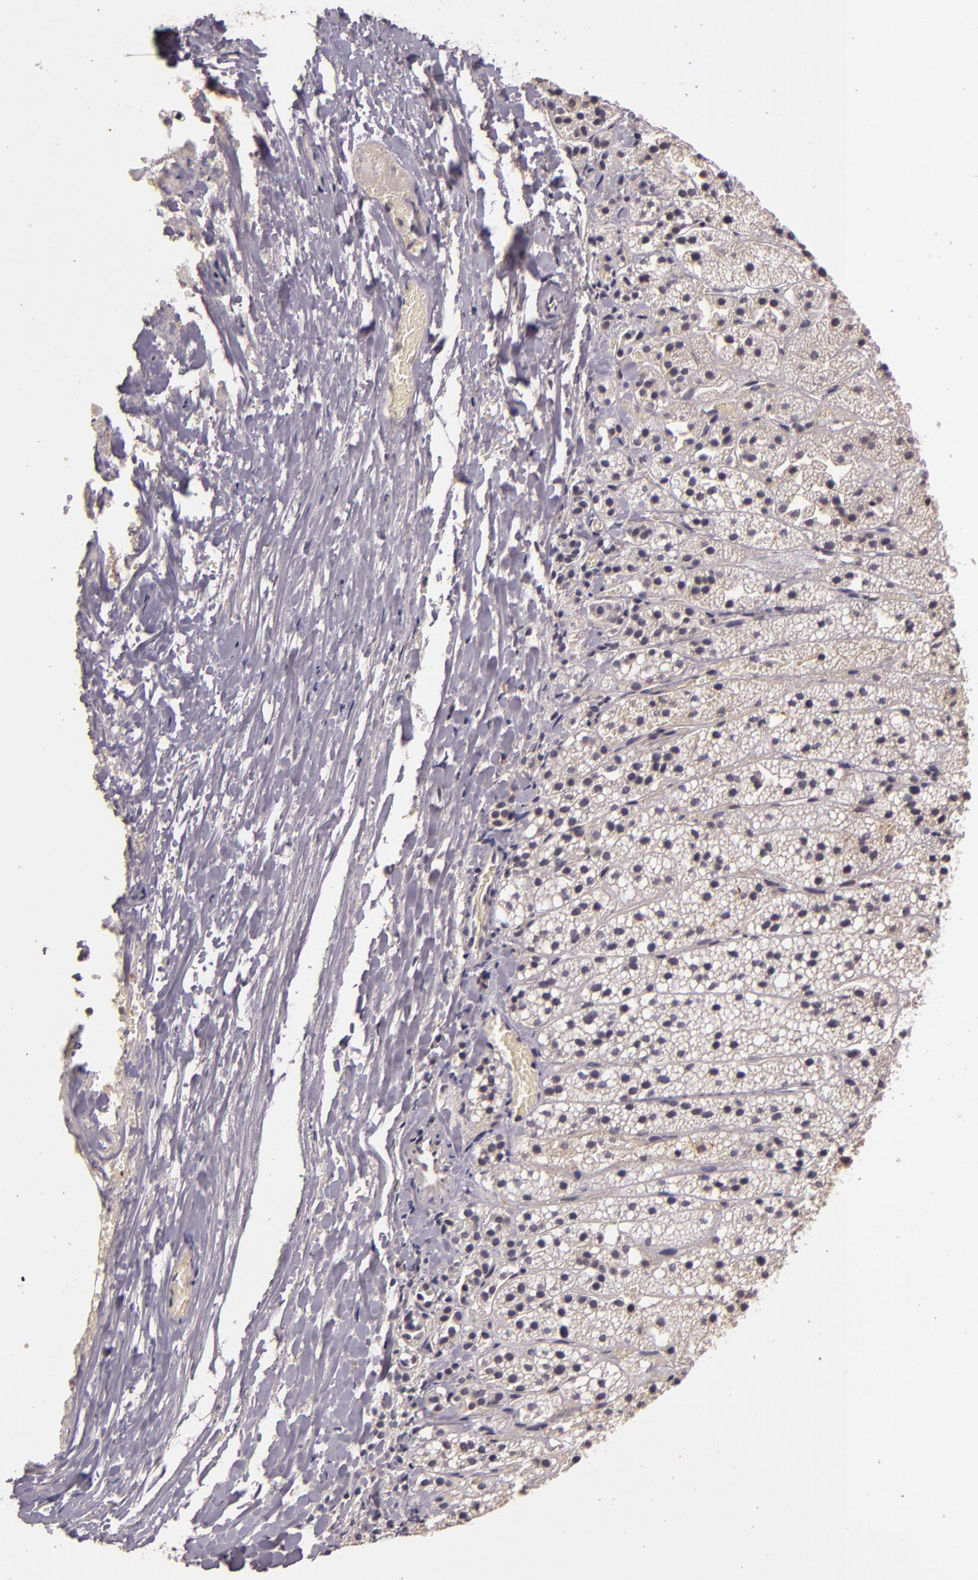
{"staining": {"intensity": "negative", "quantity": "none", "location": "none"}, "tissue": "adrenal gland", "cell_type": "Glandular cells", "image_type": "normal", "snomed": [{"axis": "morphology", "description": "Normal tissue, NOS"}, {"axis": "topography", "description": "Adrenal gland"}], "caption": "There is no significant expression in glandular cells of adrenal gland. The staining was performed using DAB to visualize the protein expression in brown, while the nuclei were stained in blue with hematoxylin (Magnification: 20x).", "gene": "TFF1", "patient": {"sex": "female", "age": 44}}